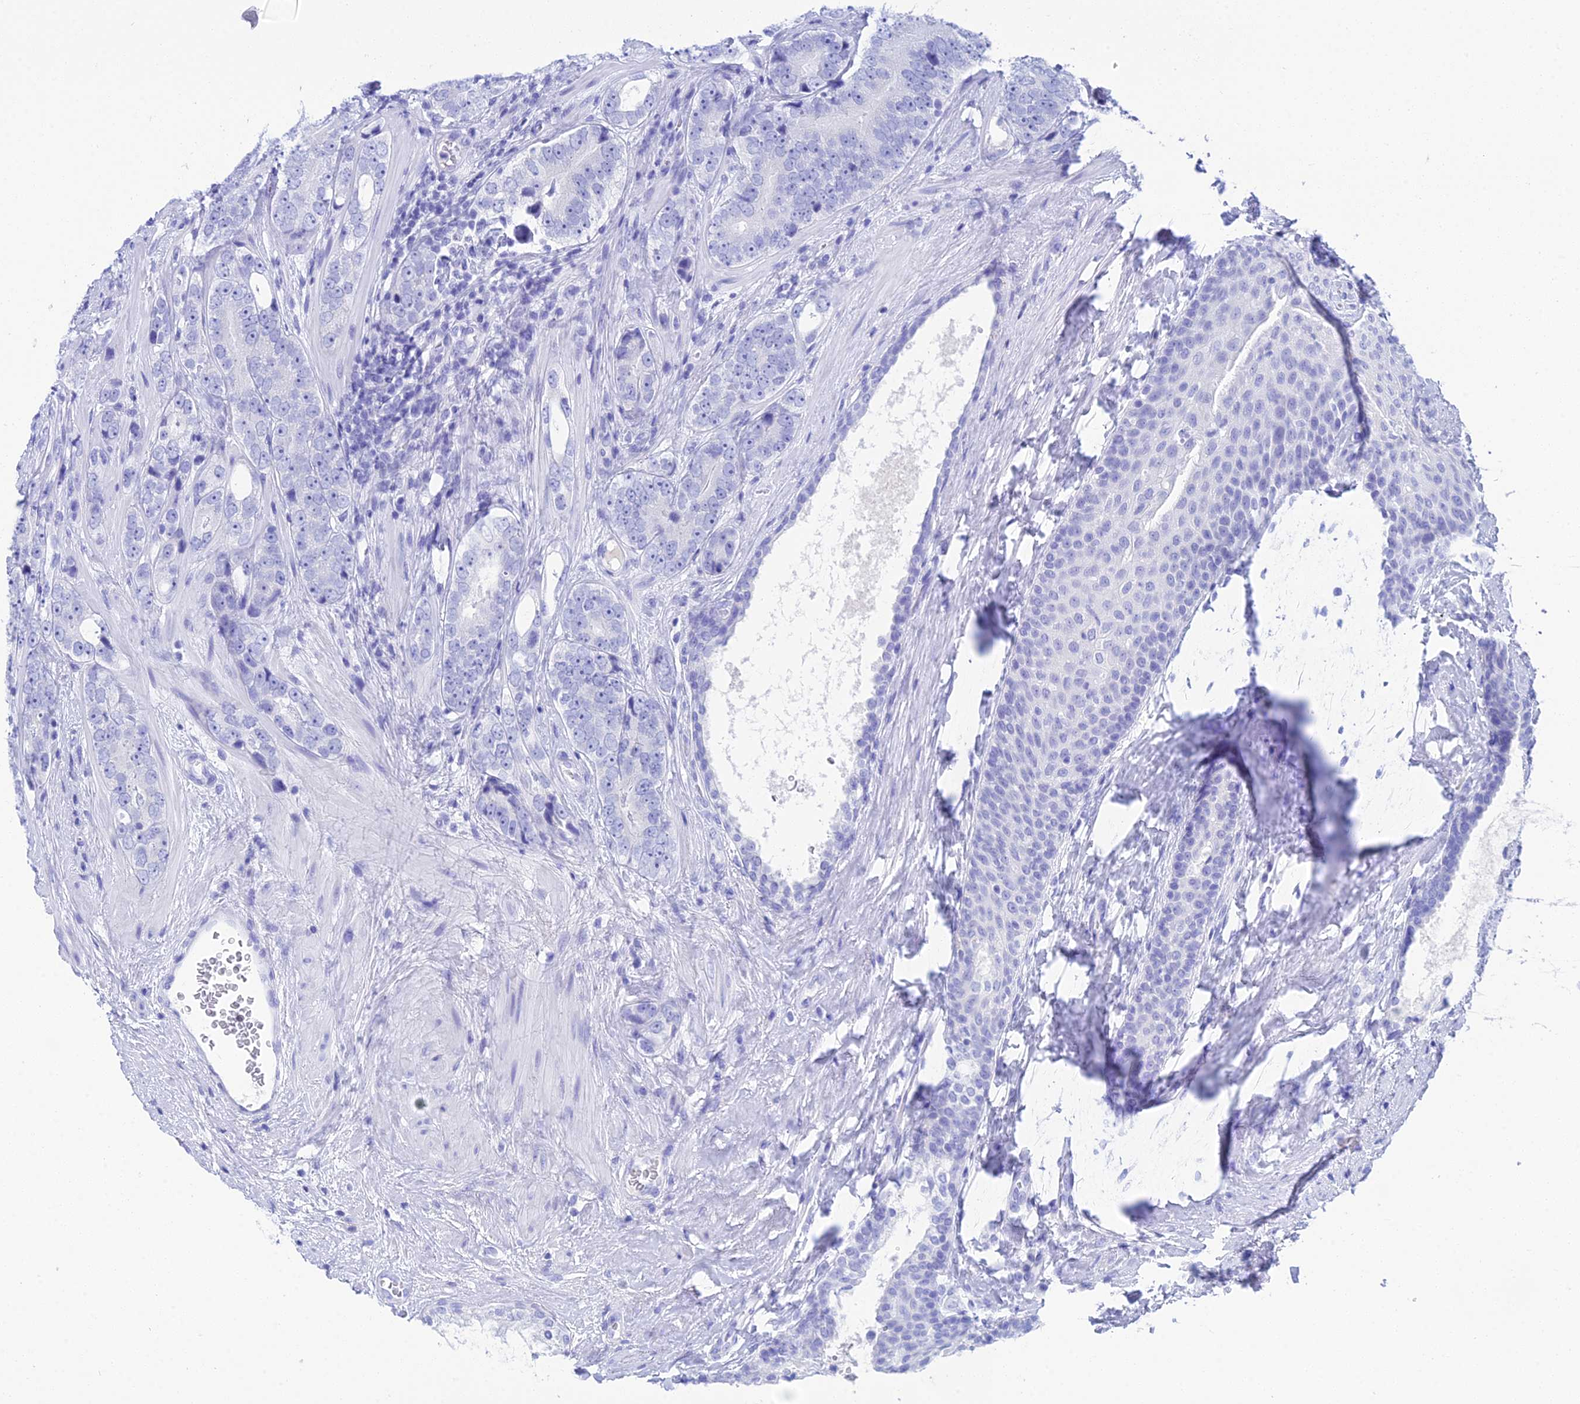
{"staining": {"intensity": "negative", "quantity": "none", "location": "none"}, "tissue": "prostate cancer", "cell_type": "Tumor cells", "image_type": "cancer", "snomed": [{"axis": "morphology", "description": "Adenocarcinoma, High grade"}, {"axis": "topography", "description": "Prostate"}], "caption": "Immunohistochemical staining of prostate cancer reveals no significant positivity in tumor cells.", "gene": "REG1A", "patient": {"sex": "male", "age": 56}}